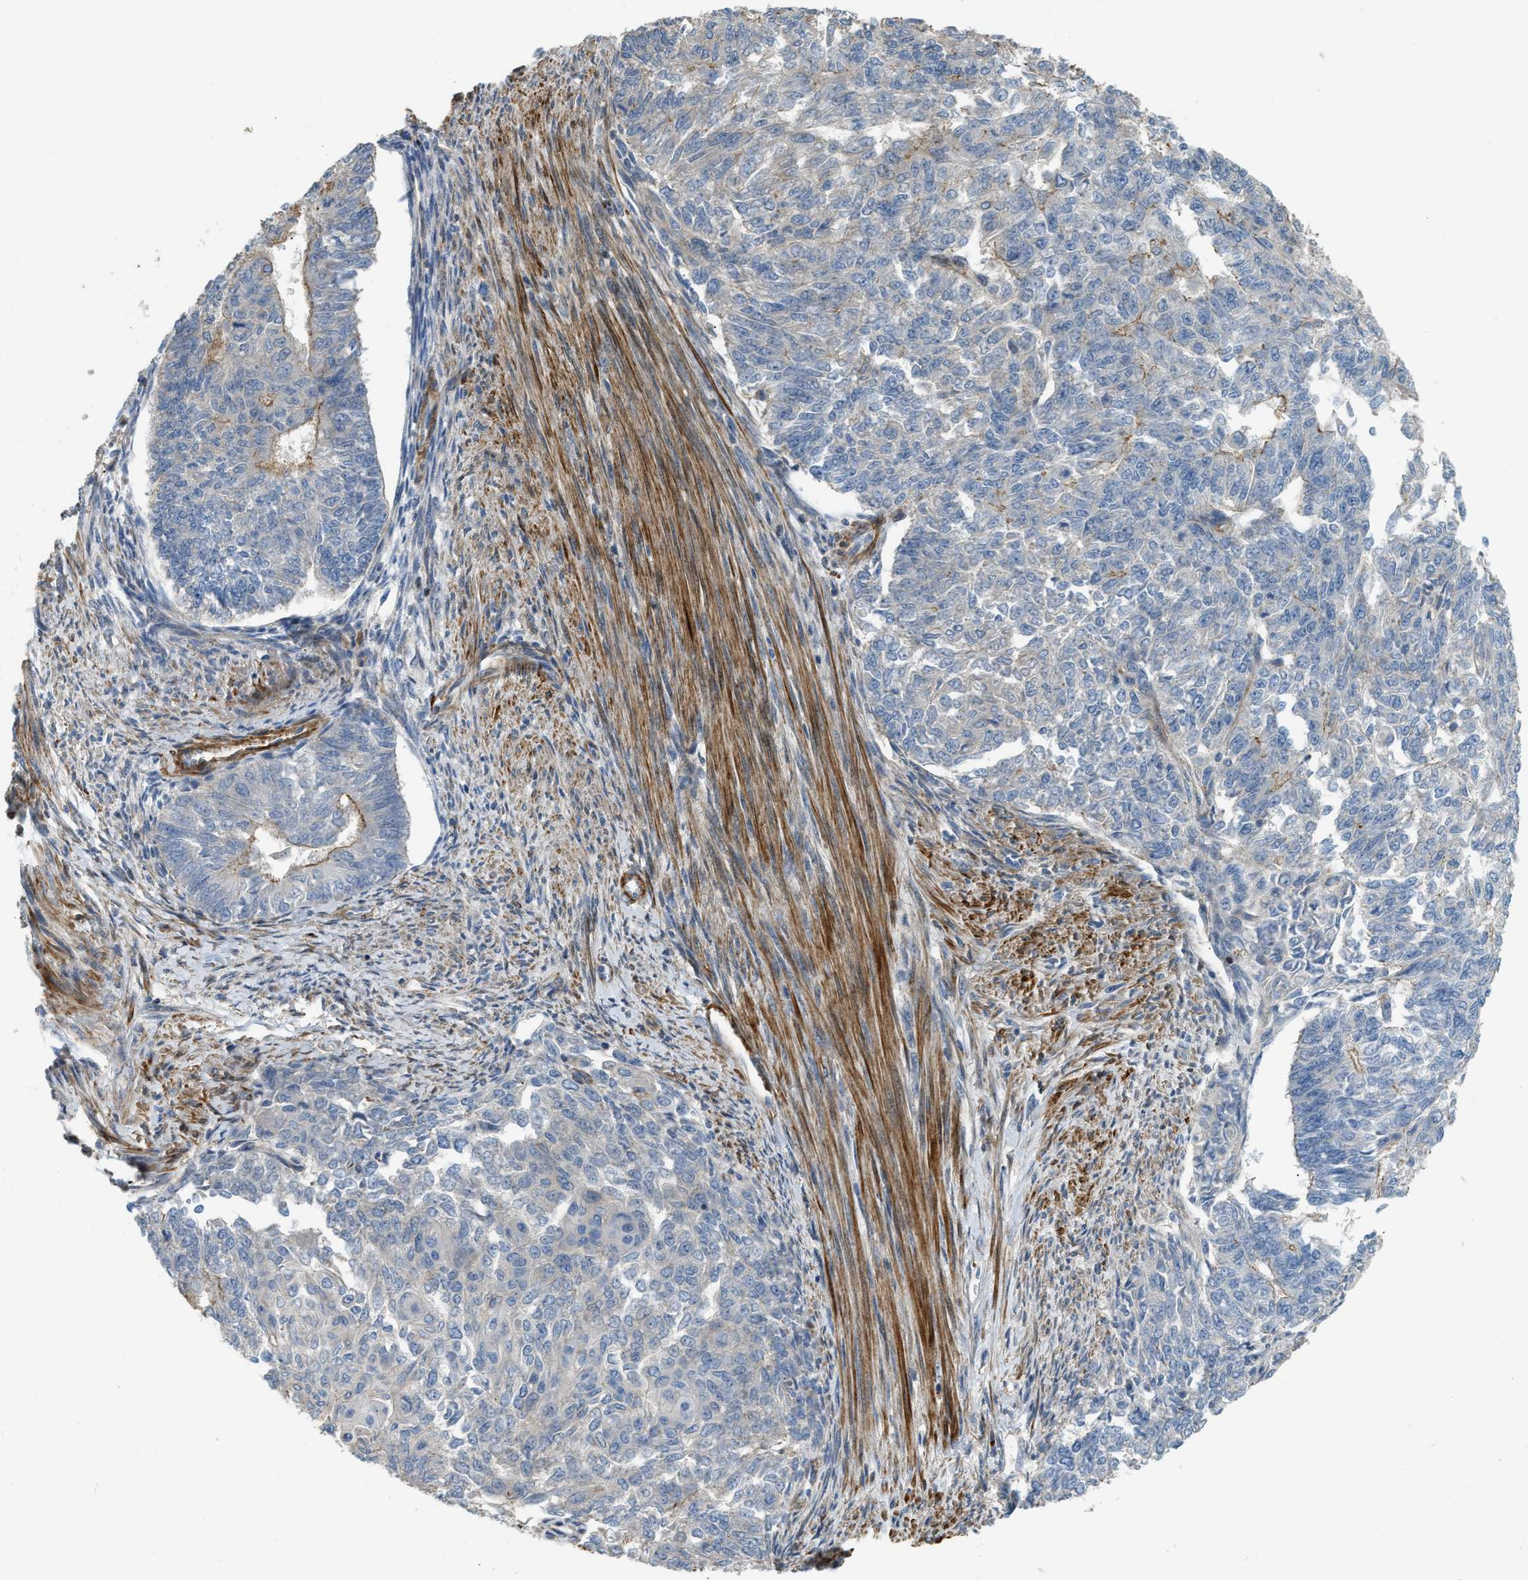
{"staining": {"intensity": "moderate", "quantity": "<25%", "location": "cytoplasmic/membranous"}, "tissue": "endometrial cancer", "cell_type": "Tumor cells", "image_type": "cancer", "snomed": [{"axis": "morphology", "description": "Adenocarcinoma, NOS"}, {"axis": "topography", "description": "Endometrium"}], "caption": "This histopathology image exhibits adenocarcinoma (endometrial) stained with IHC to label a protein in brown. The cytoplasmic/membranous of tumor cells show moderate positivity for the protein. Nuclei are counter-stained blue.", "gene": "BTN3A2", "patient": {"sex": "female", "age": 32}}